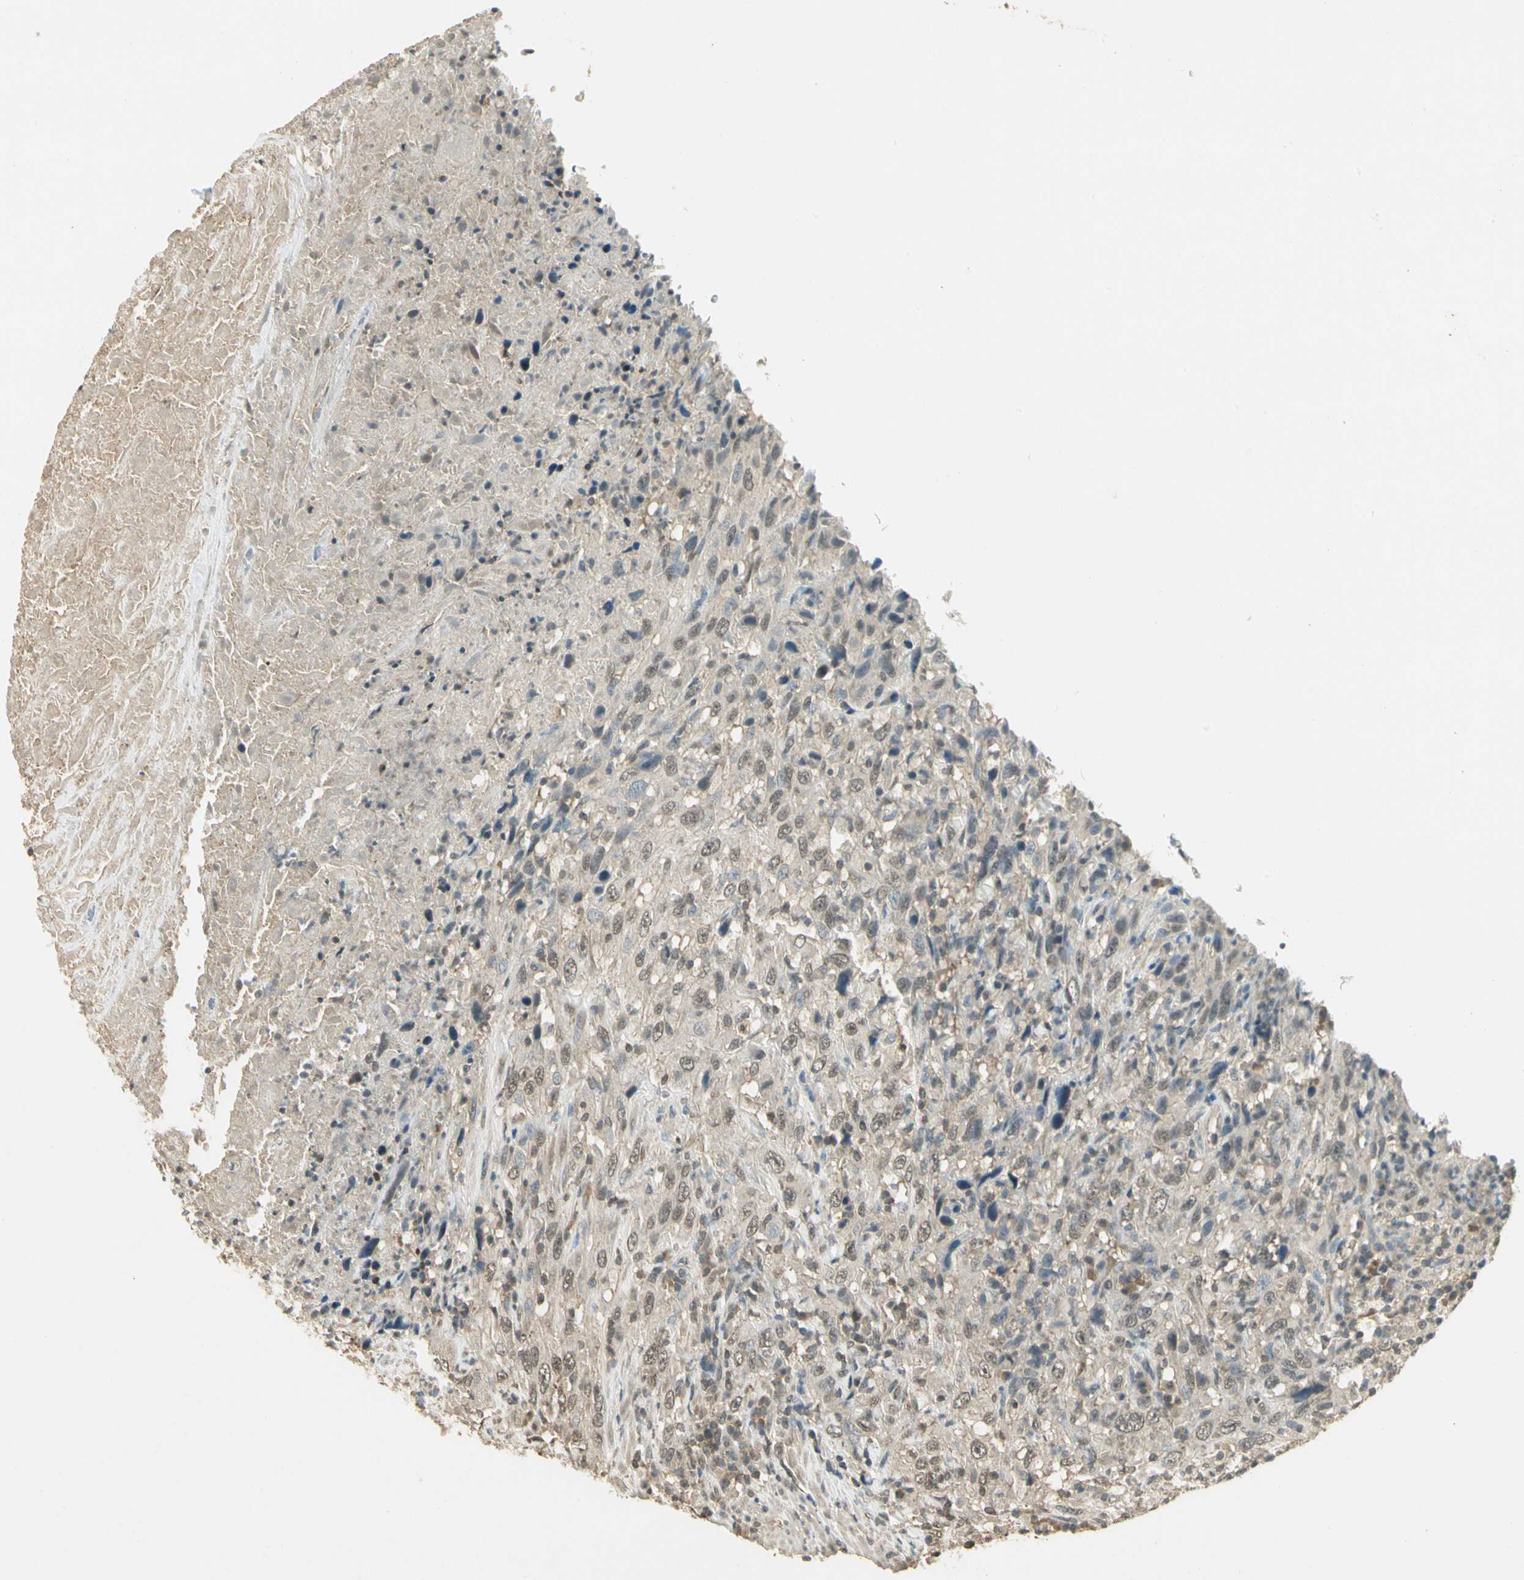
{"staining": {"intensity": "weak", "quantity": "25%-75%", "location": "cytoplasmic/membranous,nuclear"}, "tissue": "urothelial cancer", "cell_type": "Tumor cells", "image_type": "cancer", "snomed": [{"axis": "morphology", "description": "Urothelial carcinoma, High grade"}, {"axis": "topography", "description": "Urinary bladder"}], "caption": "Protein staining of urothelial carcinoma (high-grade) tissue displays weak cytoplasmic/membranous and nuclear expression in approximately 25%-75% of tumor cells.", "gene": "SGCA", "patient": {"sex": "male", "age": 61}}